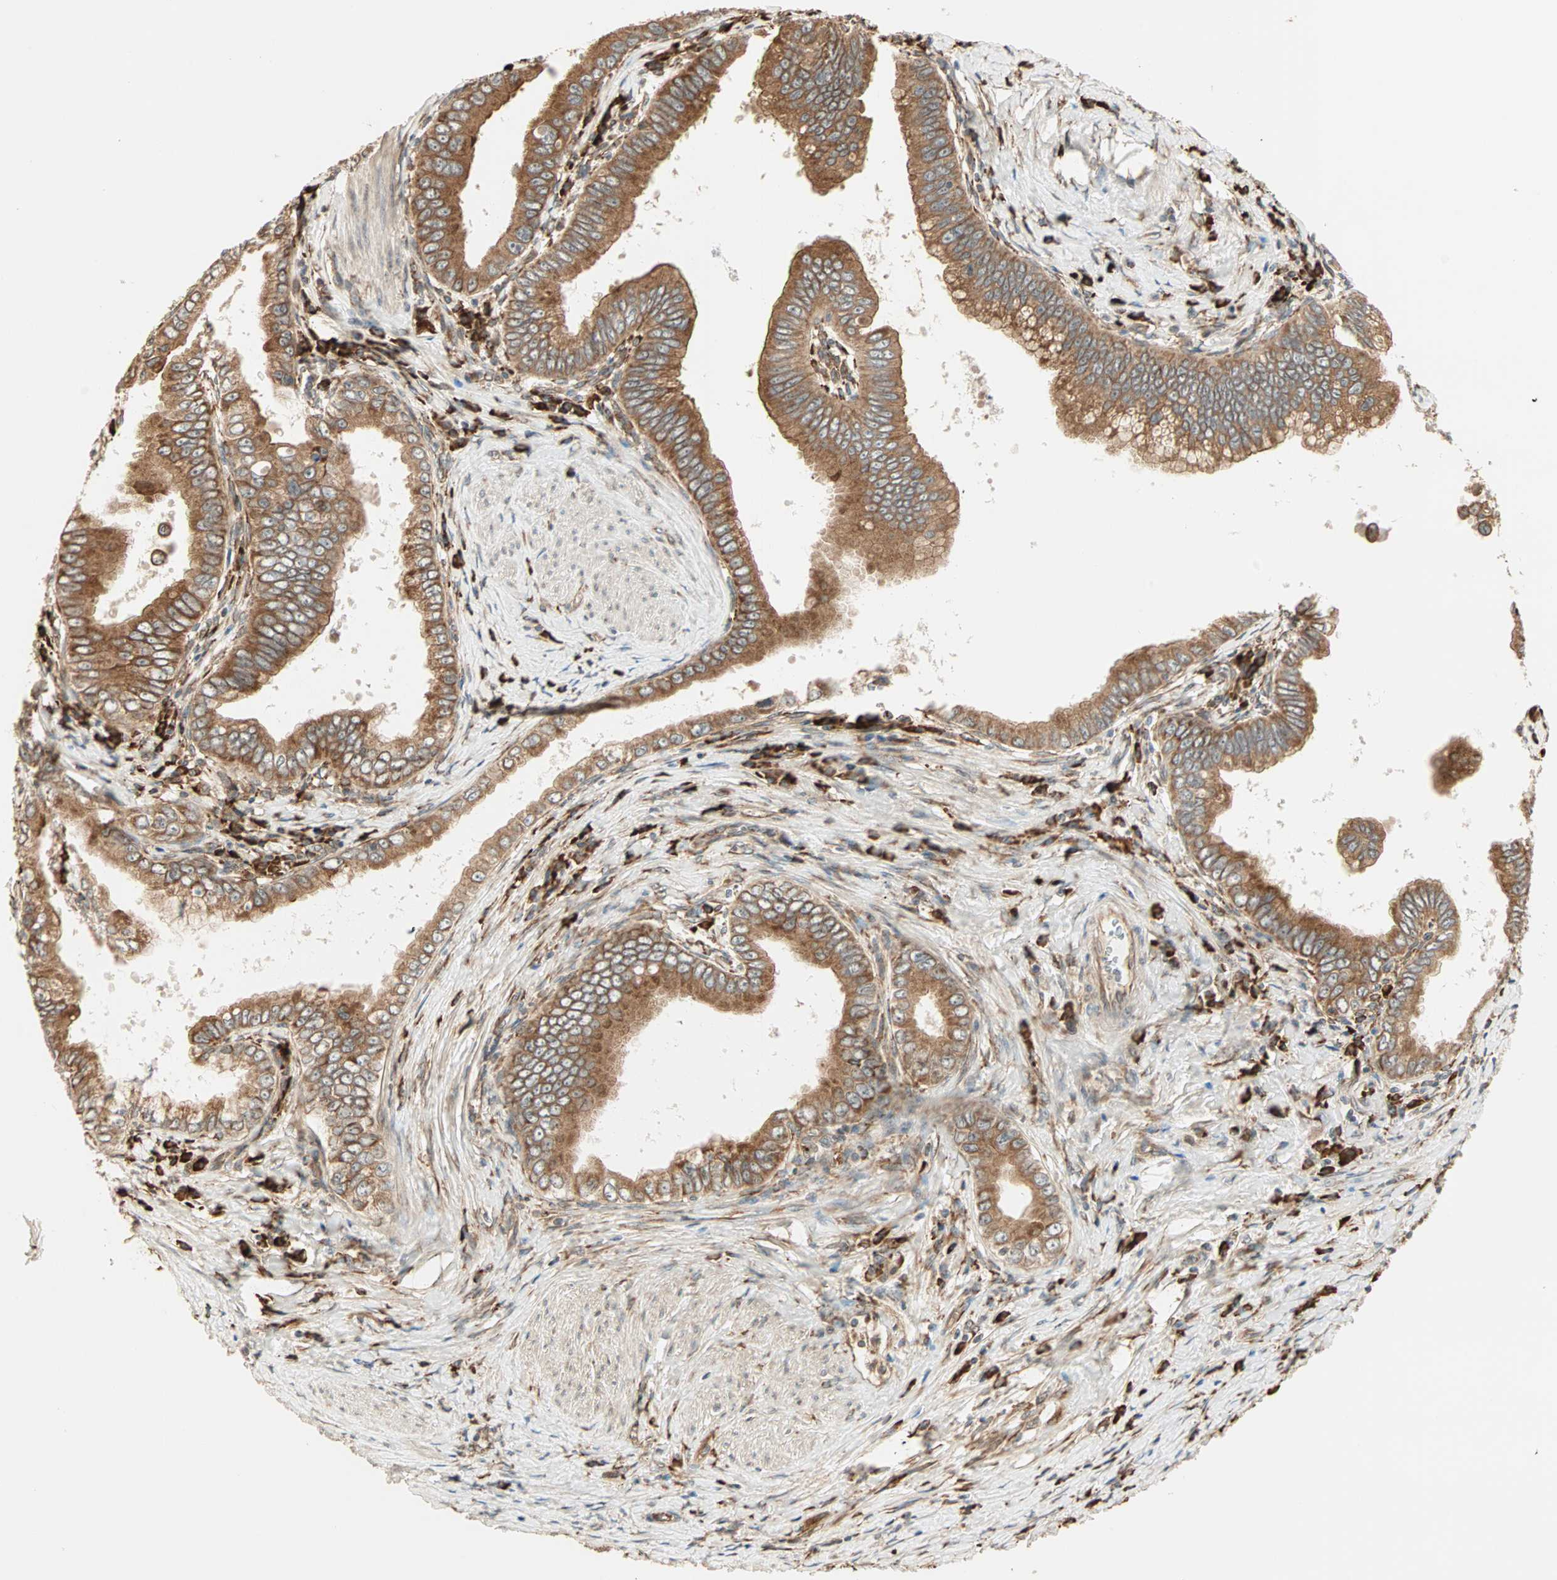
{"staining": {"intensity": "moderate", "quantity": ">75%", "location": "cytoplasmic/membranous"}, "tissue": "pancreatic cancer", "cell_type": "Tumor cells", "image_type": "cancer", "snomed": [{"axis": "morphology", "description": "Normal tissue, NOS"}, {"axis": "topography", "description": "Lymph node"}], "caption": "Immunohistochemistry photomicrograph of human pancreatic cancer stained for a protein (brown), which displays medium levels of moderate cytoplasmic/membranous positivity in approximately >75% of tumor cells.", "gene": "P4HA1", "patient": {"sex": "male", "age": 50}}